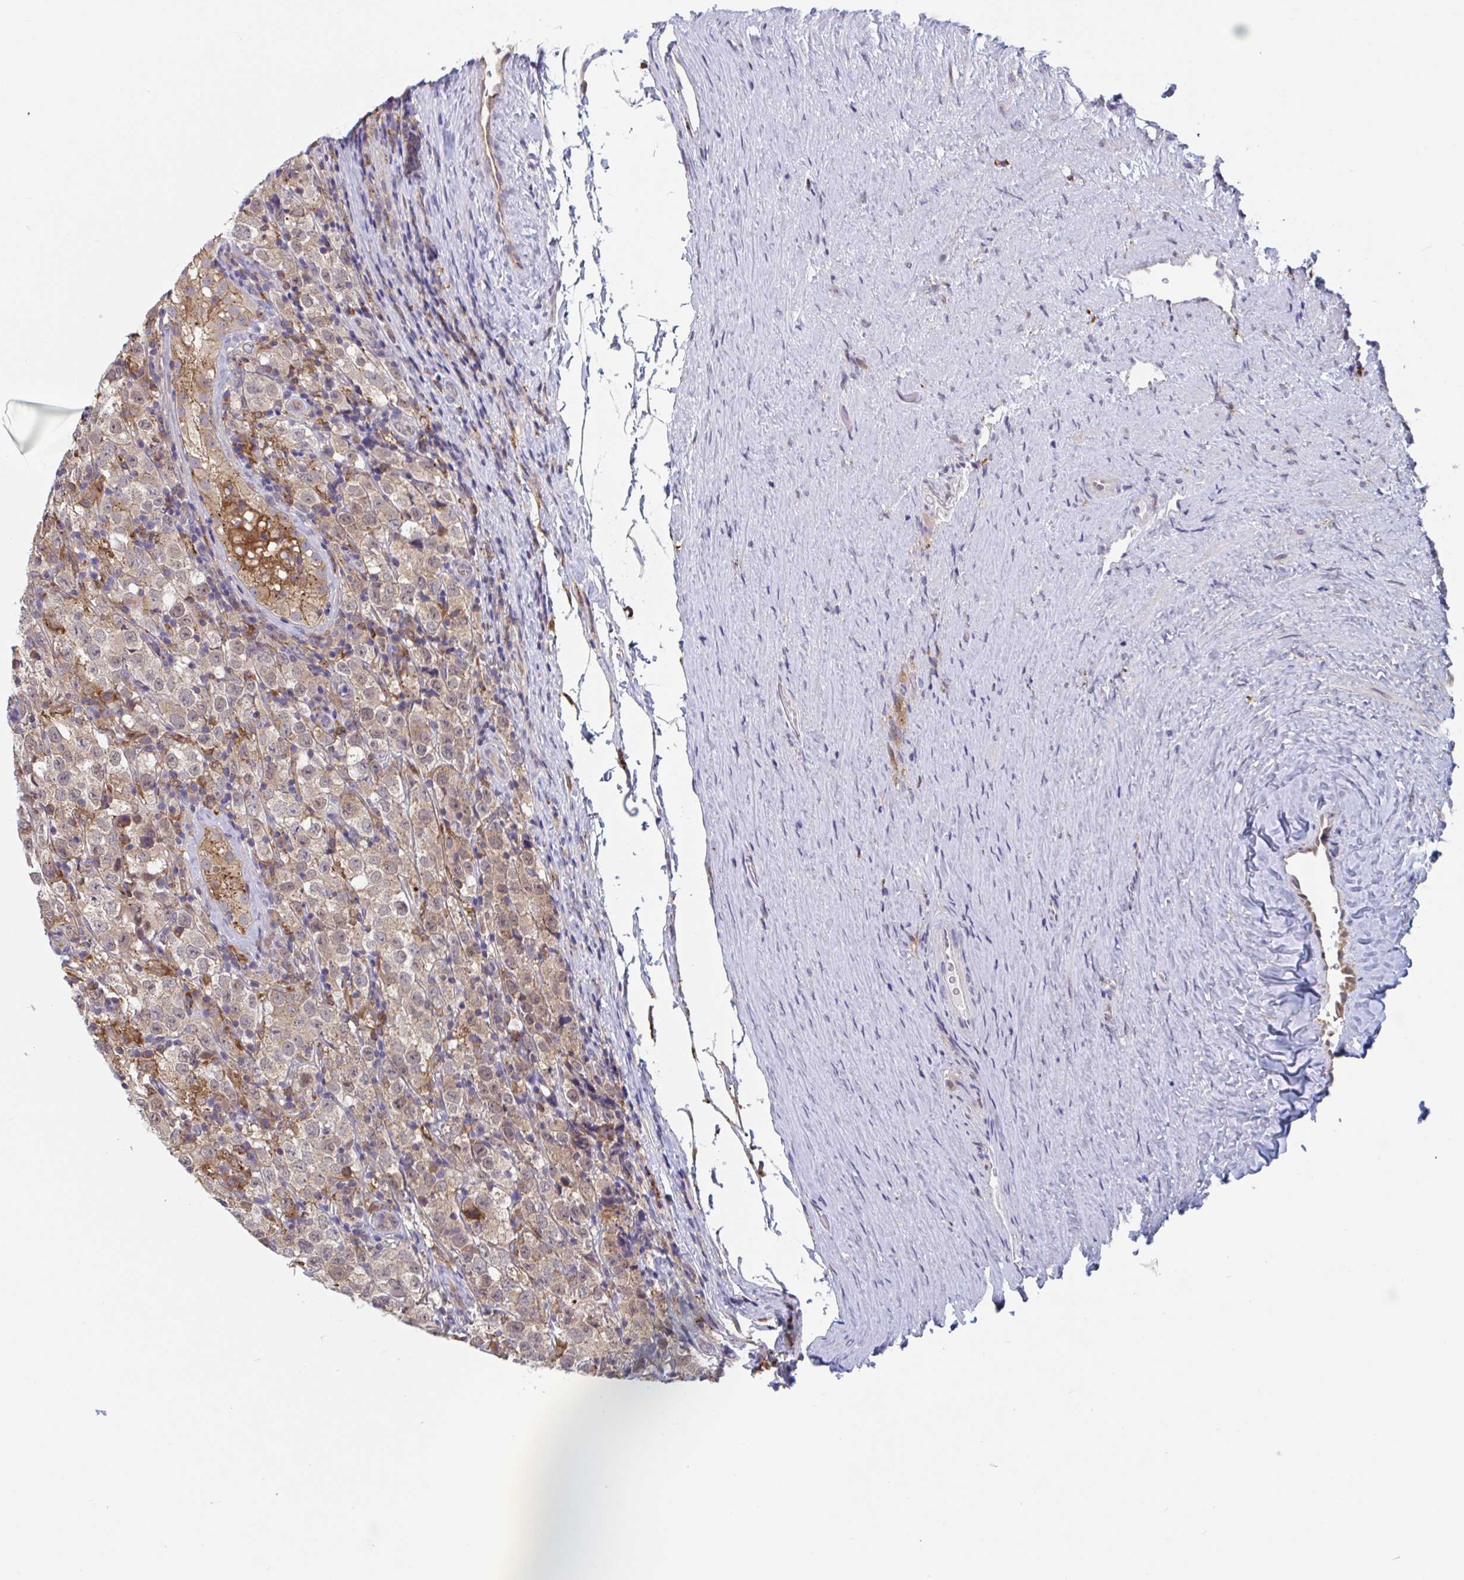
{"staining": {"intensity": "moderate", "quantity": ">75%", "location": "cytoplasmic/membranous"}, "tissue": "testis cancer", "cell_type": "Tumor cells", "image_type": "cancer", "snomed": [{"axis": "morphology", "description": "Seminoma, NOS"}, {"axis": "morphology", "description": "Carcinoma, Embryonal, NOS"}, {"axis": "topography", "description": "Testis"}], "caption": "IHC histopathology image of neoplastic tissue: human seminoma (testis) stained using IHC exhibits medium levels of moderate protein expression localized specifically in the cytoplasmic/membranous of tumor cells, appearing as a cytoplasmic/membranous brown color.", "gene": "SNX8", "patient": {"sex": "male", "age": 41}}